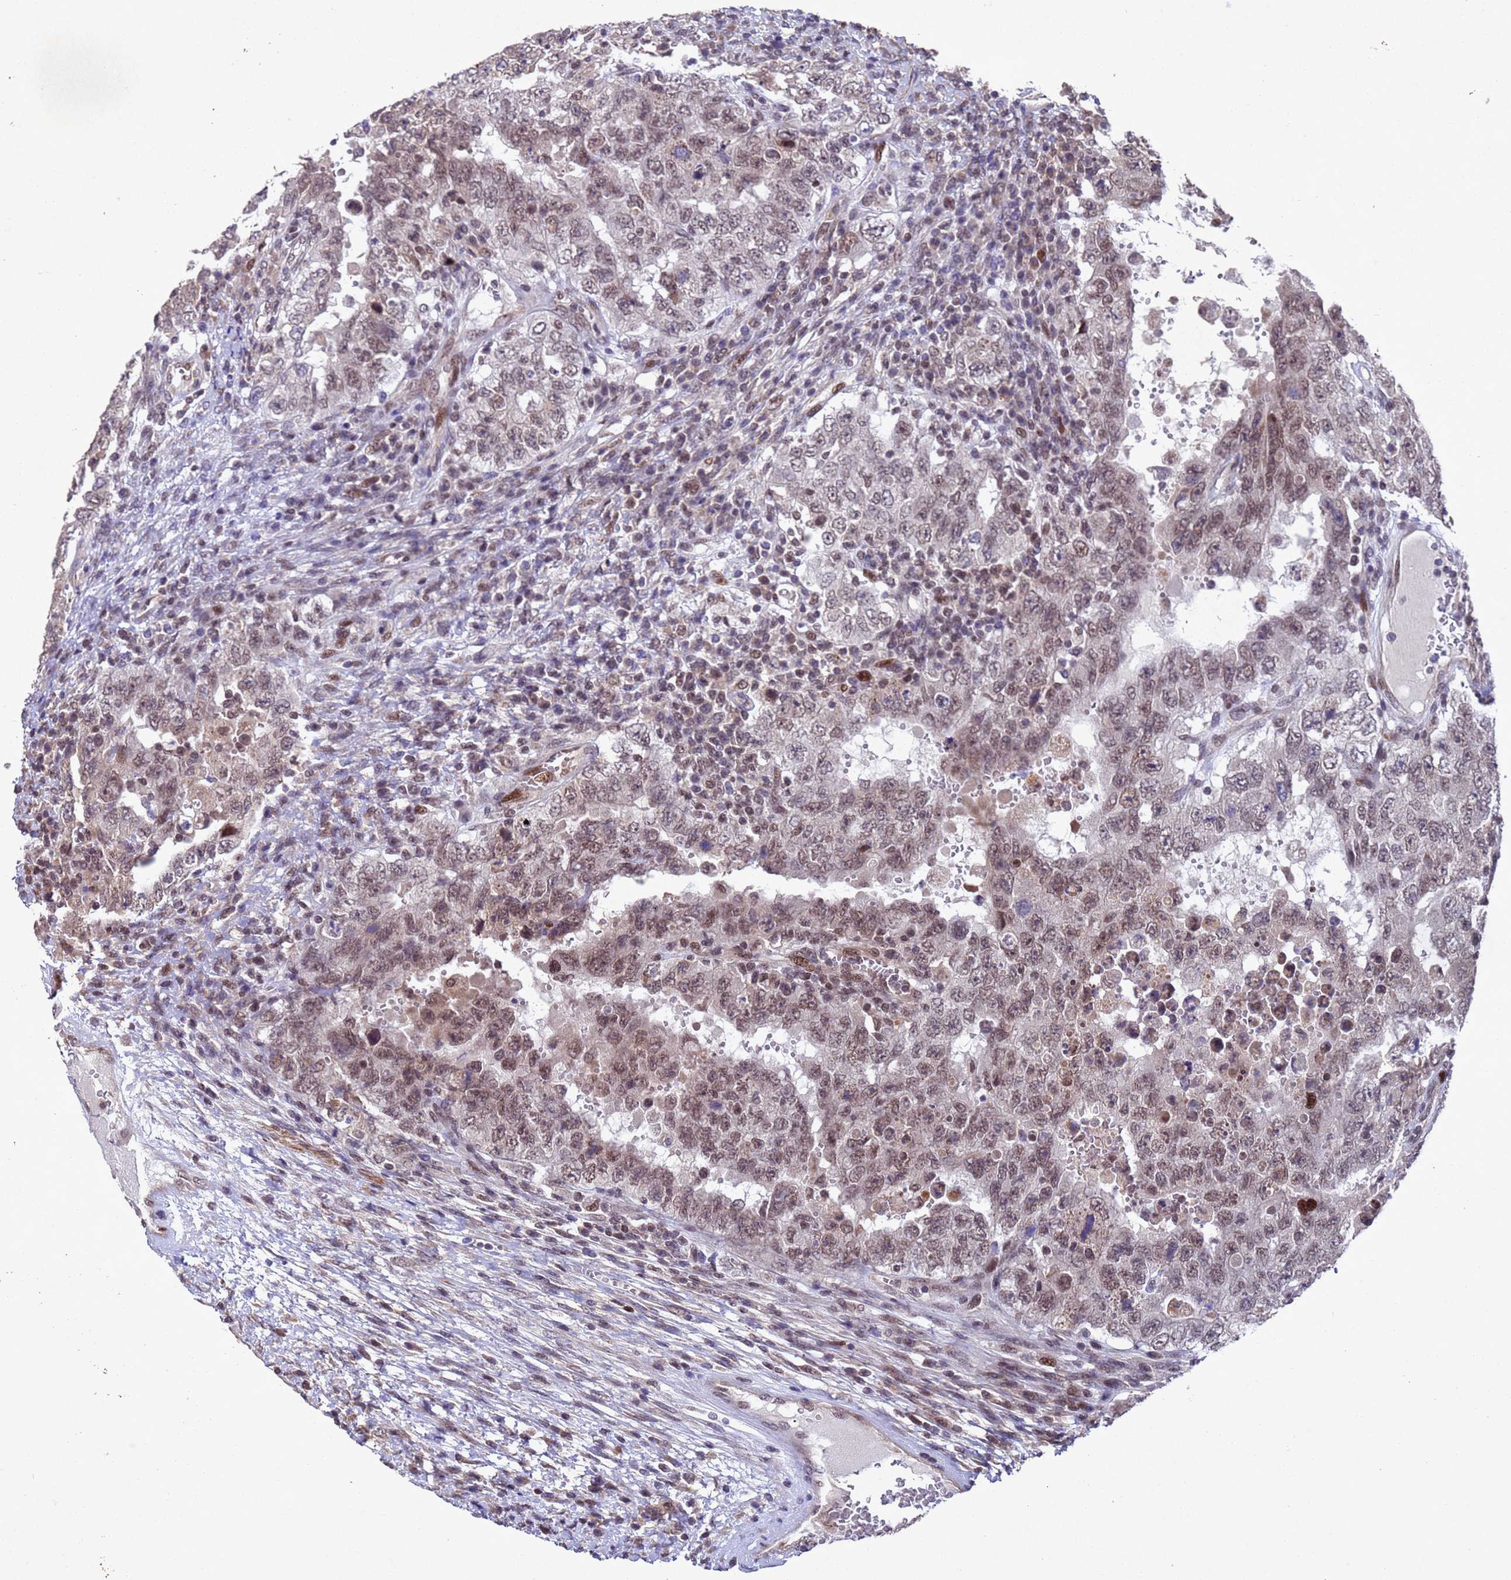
{"staining": {"intensity": "moderate", "quantity": "25%-75%", "location": "nuclear"}, "tissue": "testis cancer", "cell_type": "Tumor cells", "image_type": "cancer", "snomed": [{"axis": "morphology", "description": "Carcinoma, Embryonal, NOS"}, {"axis": "topography", "description": "Testis"}], "caption": "IHC staining of embryonal carcinoma (testis), which exhibits medium levels of moderate nuclear expression in about 25%-75% of tumor cells indicating moderate nuclear protein expression. The staining was performed using DAB (brown) for protein detection and nuclei were counterstained in hematoxylin (blue).", "gene": "TBK1", "patient": {"sex": "male", "age": 26}}